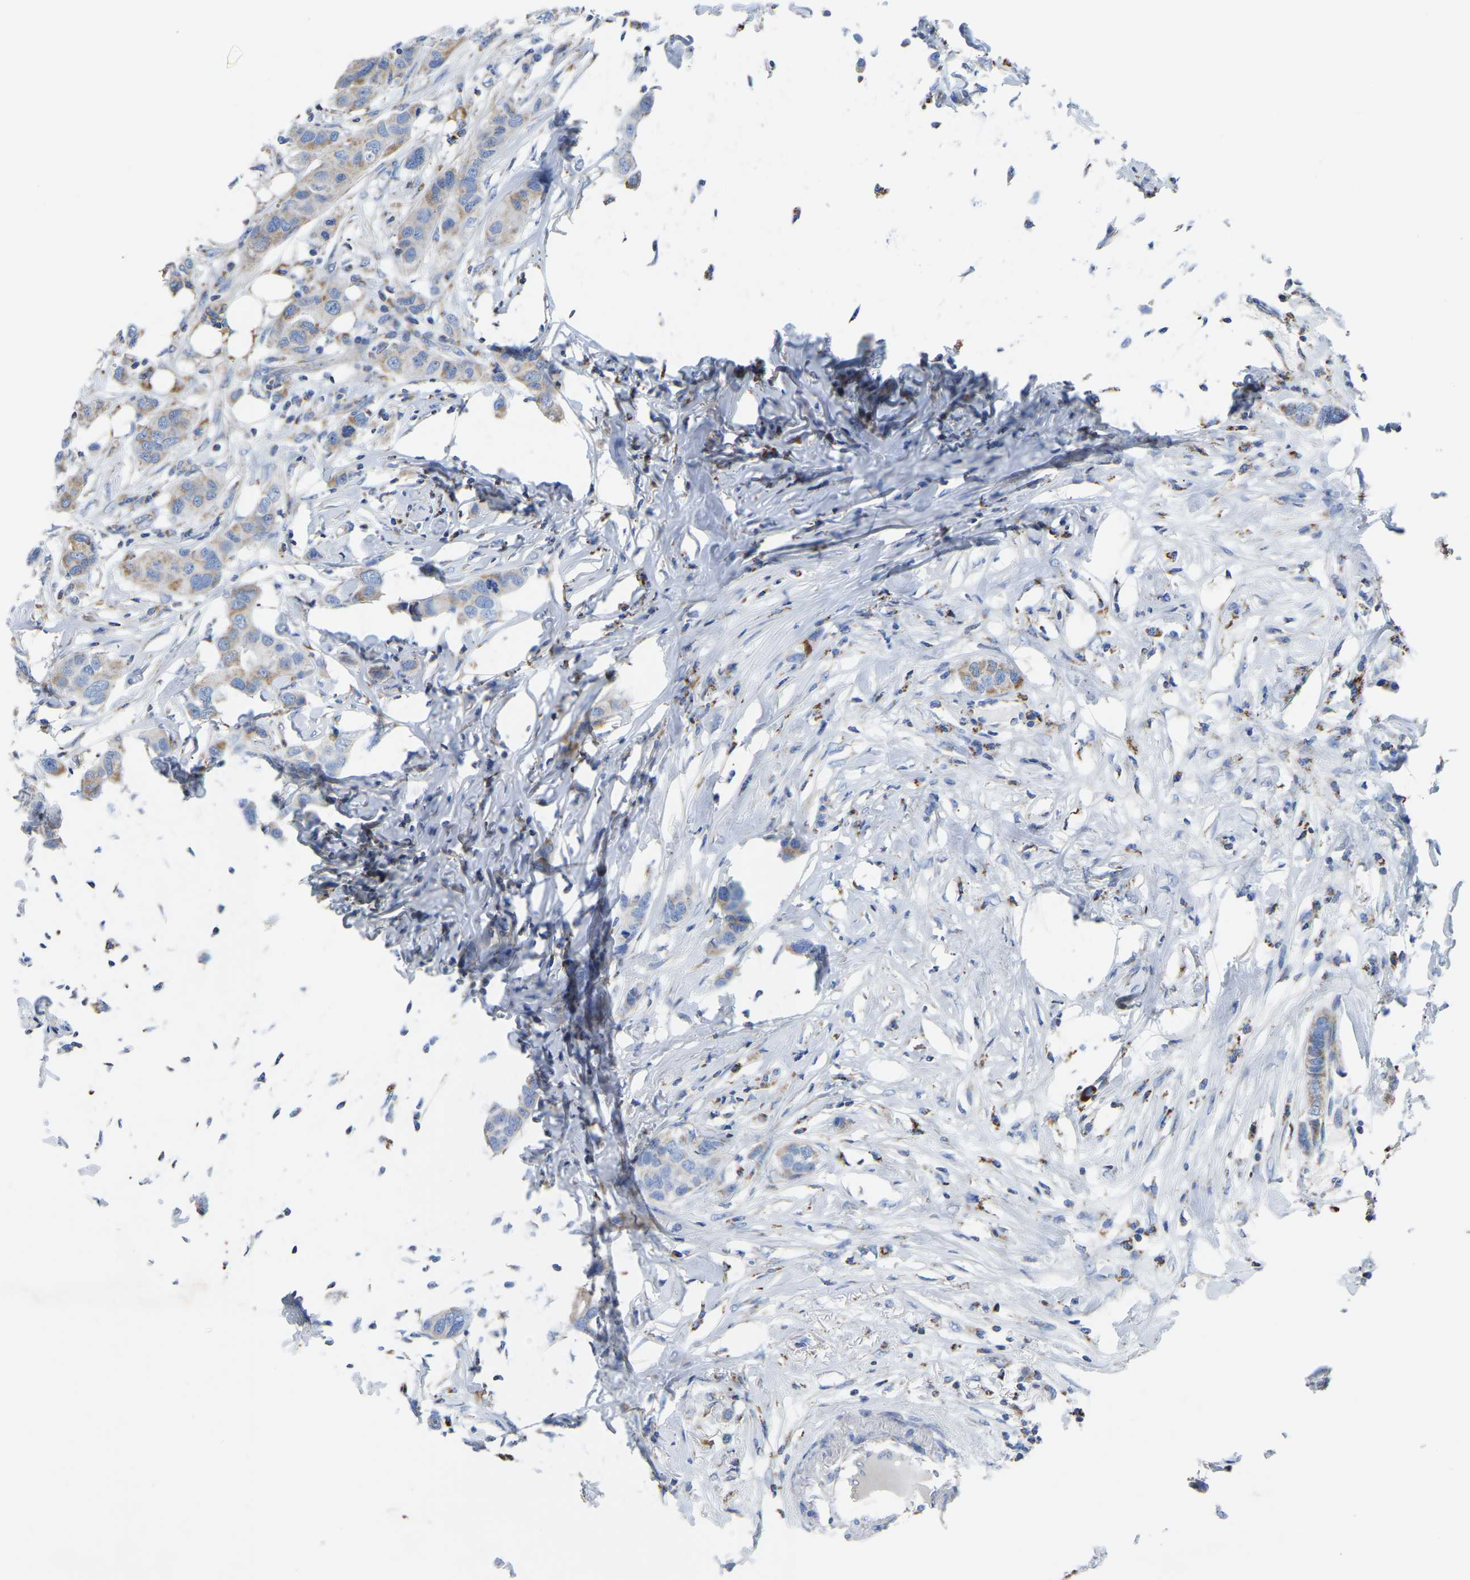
{"staining": {"intensity": "moderate", "quantity": "25%-75%", "location": "cytoplasmic/membranous"}, "tissue": "breast cancer", "cell_type": "Tumor cells", "image_type": "cancer", "snomed": [{"axis": "morphology", "description": "Duct carcinoma"}, {"axis": "topography", "description": "Breast"}], "caption": "About 25%-75% of tumor cells in human breast cancer demonstrate moderate cytoplasmic/membranous protein staining as visualized by brown immunohistochemical staining.", "gene": "ETFA", "patient": {"sex": "female", "age": 50}}